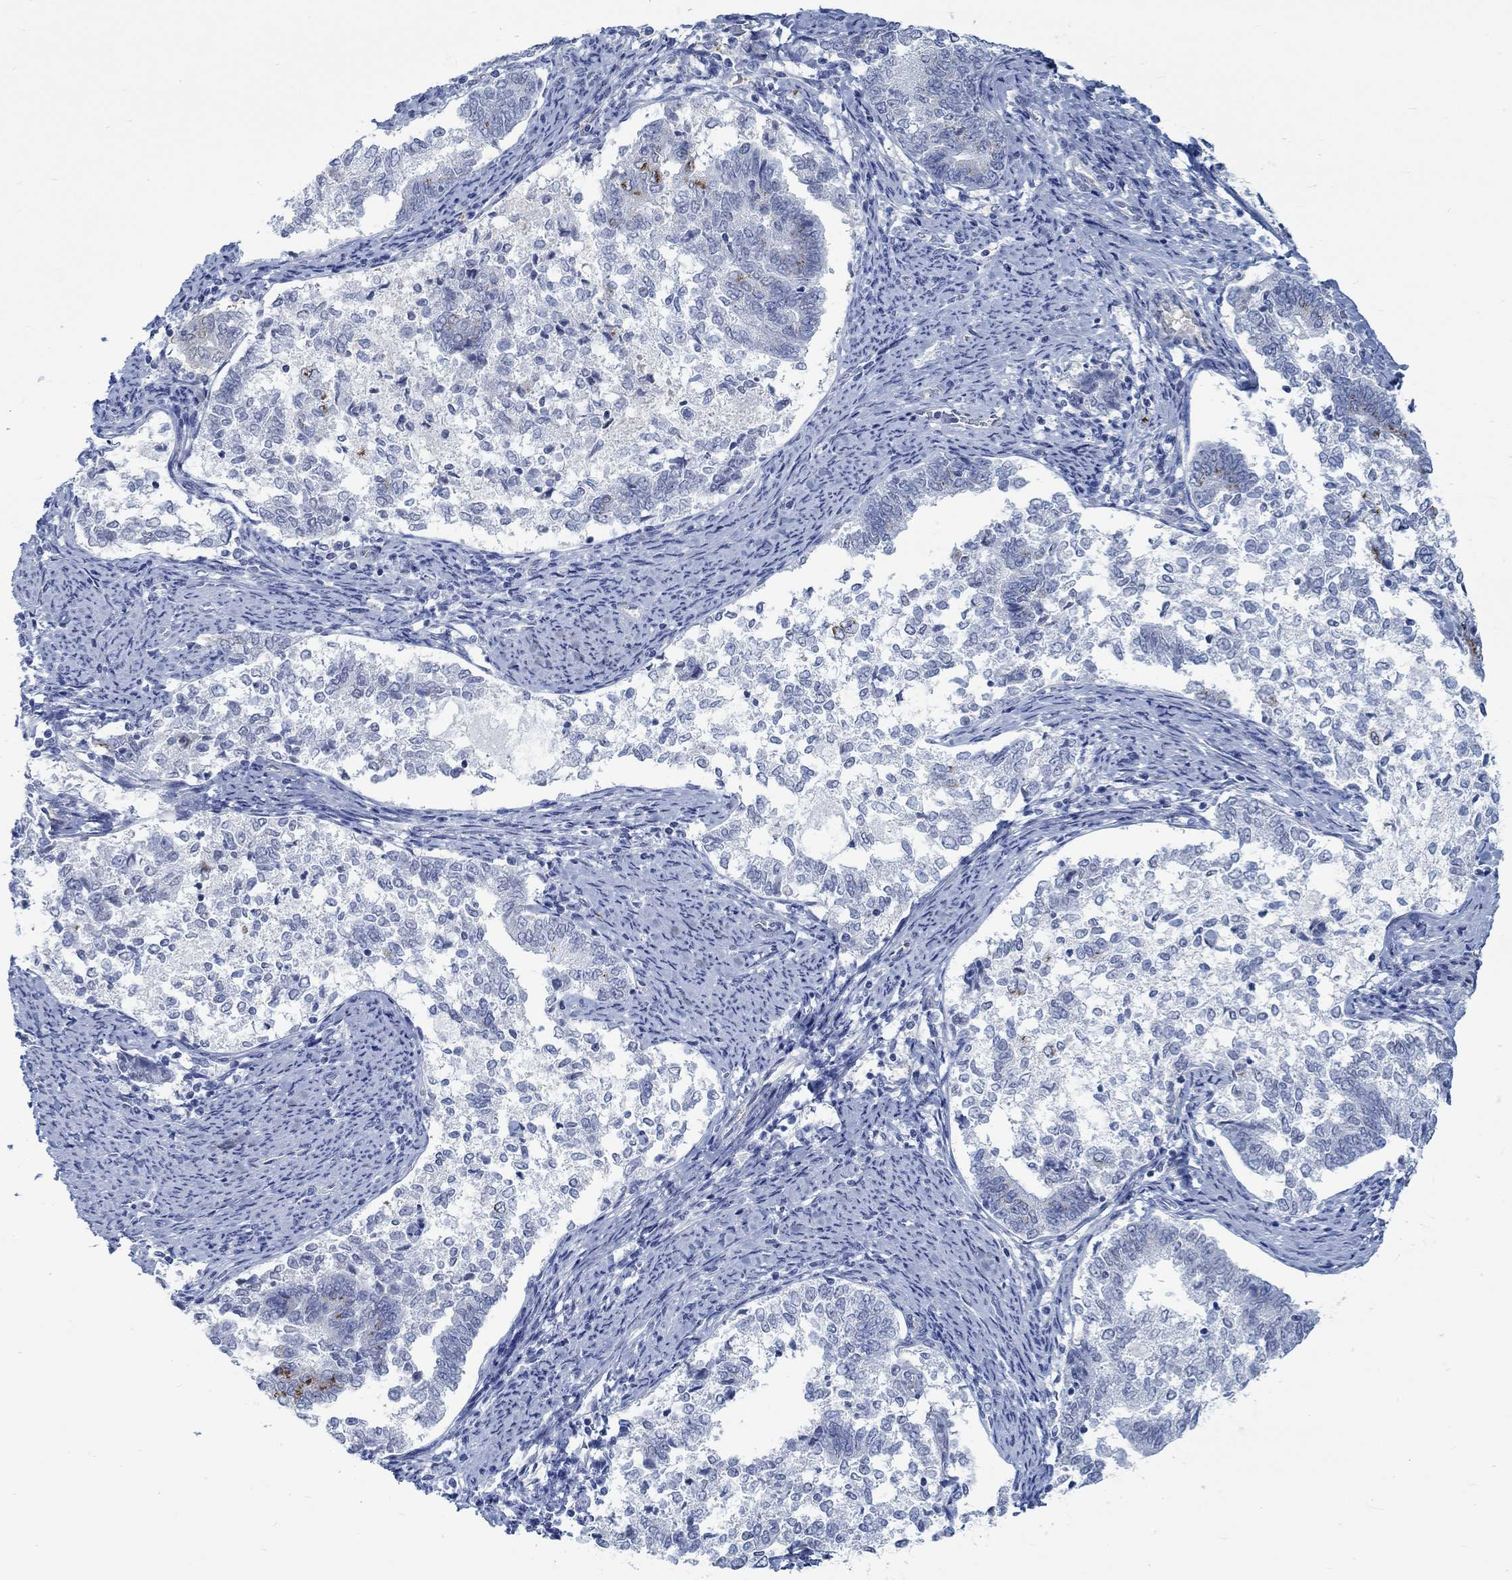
{"staining": {"intensity": "strong", "quantity": "<25%", "location": "cytoplasmic/membranous"}, "tissue": "endometrial cancer", "cell_type": "Tumor cells", "image_type": "cancer", "snomed": [{"axis": "morphology", "description": "Adenocarcinoma, NOS"}, {"axis": "topography", "description": "Endometrium"}], "caption": "Immunohistochemical staining of human adenocarcinoma (endometrial) demonstrates medium levels of strong cytoplasmic/membranous positivity in about <25% of tumor cells.", "gene": "TEKT4", "patient": {"sex": "female", "age": 65}}